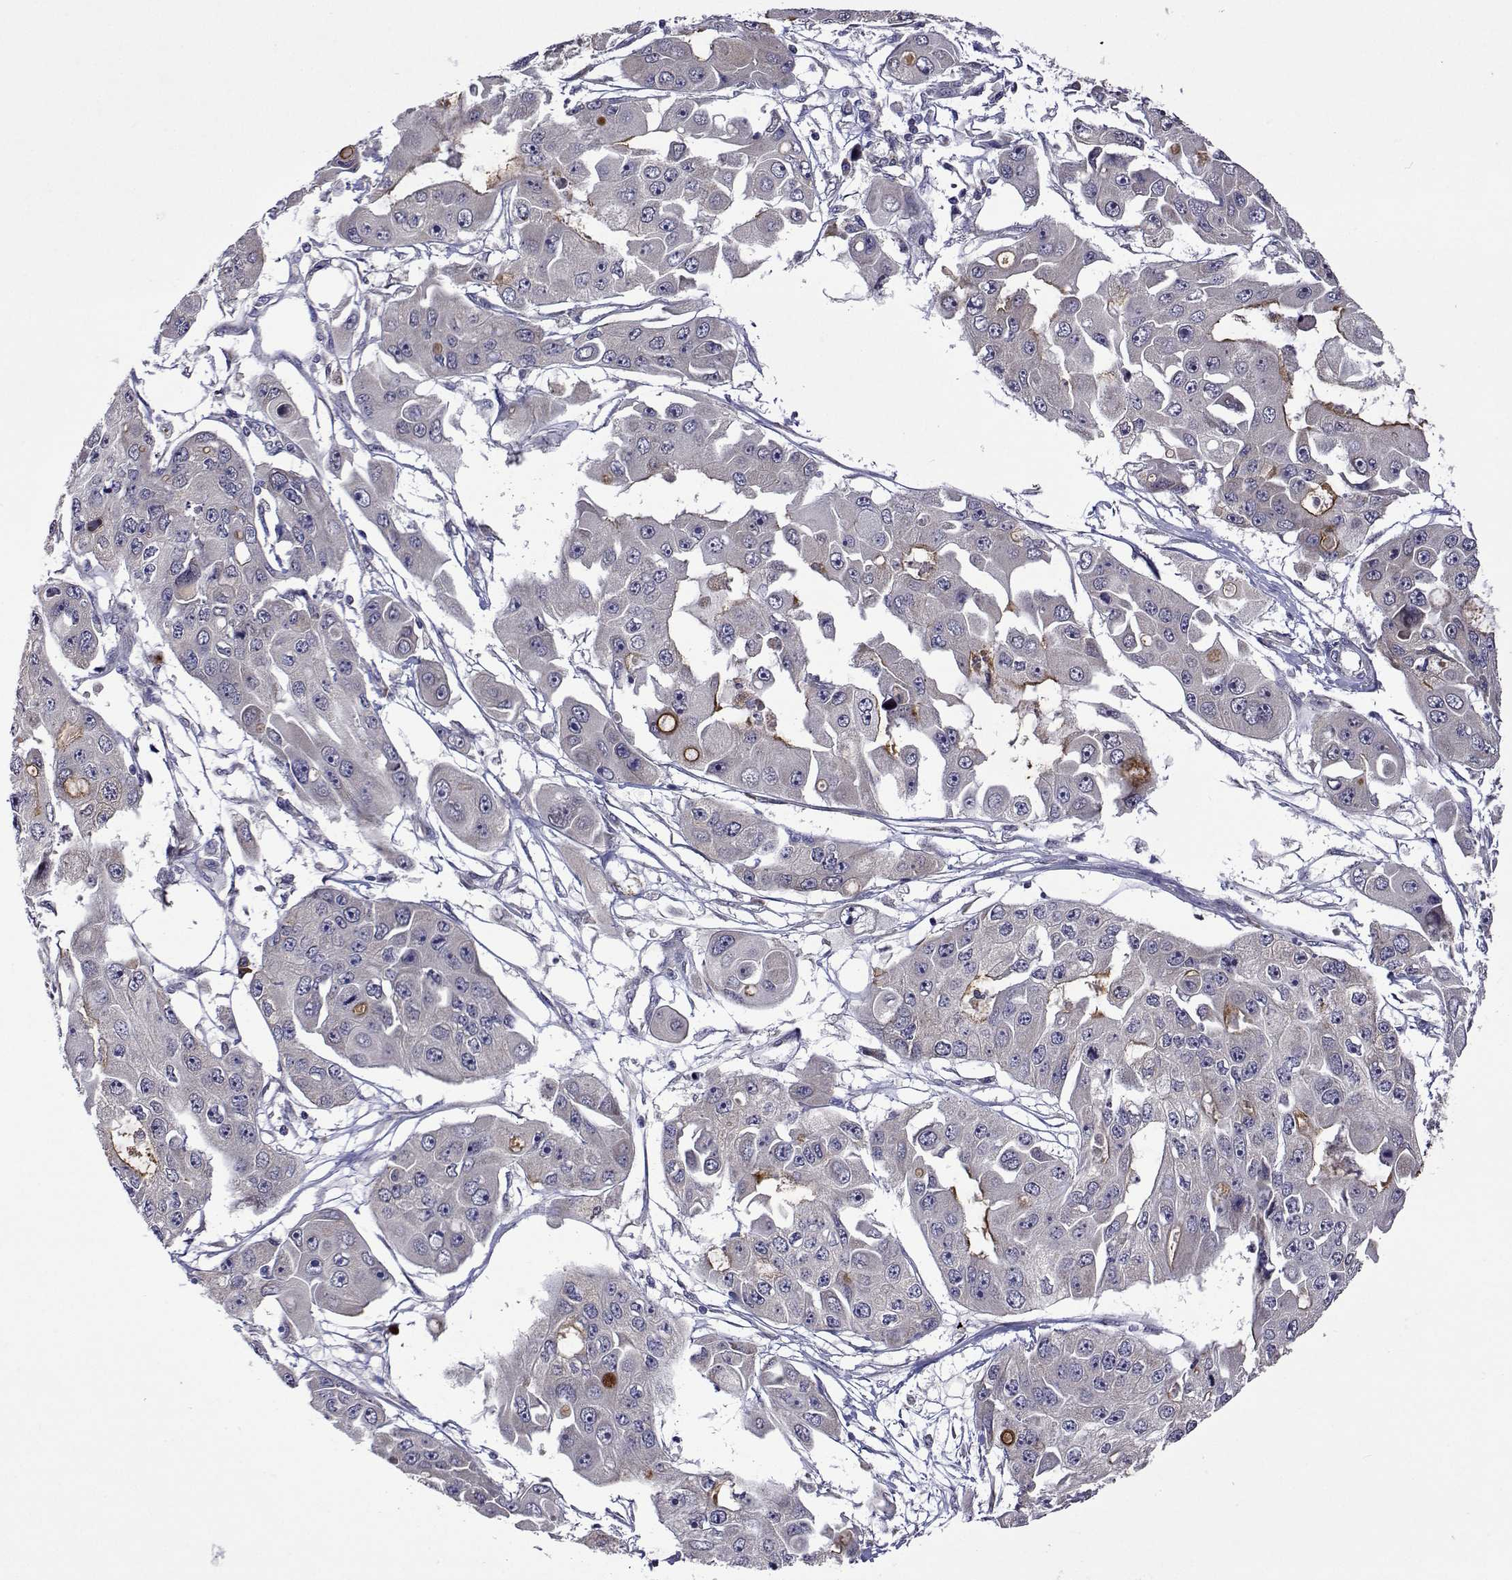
{"staining": {"intensity": "negative", "quantity": "none", "location": "none"}, "tissue": "ovarian cancer", "cell_type": "Tumor cells", "image_type": "cancer", "snomed": [{"axis": "morphology", "description": "Cystadenocarcinoma, serous, NOS"}, {"axis": "topography", "description": "Ovary"}], "caption": "Protein analysis of ovarian cancer (serous cystadenocarcinoma) exhibits no significant expression in tumor cells. (DAB (3,3'-diaminobenzidine) immunohistochemistry (IHC), high magnification).", "gene": "TARBP2", "patient": {"sex": "female", "age": 56}}